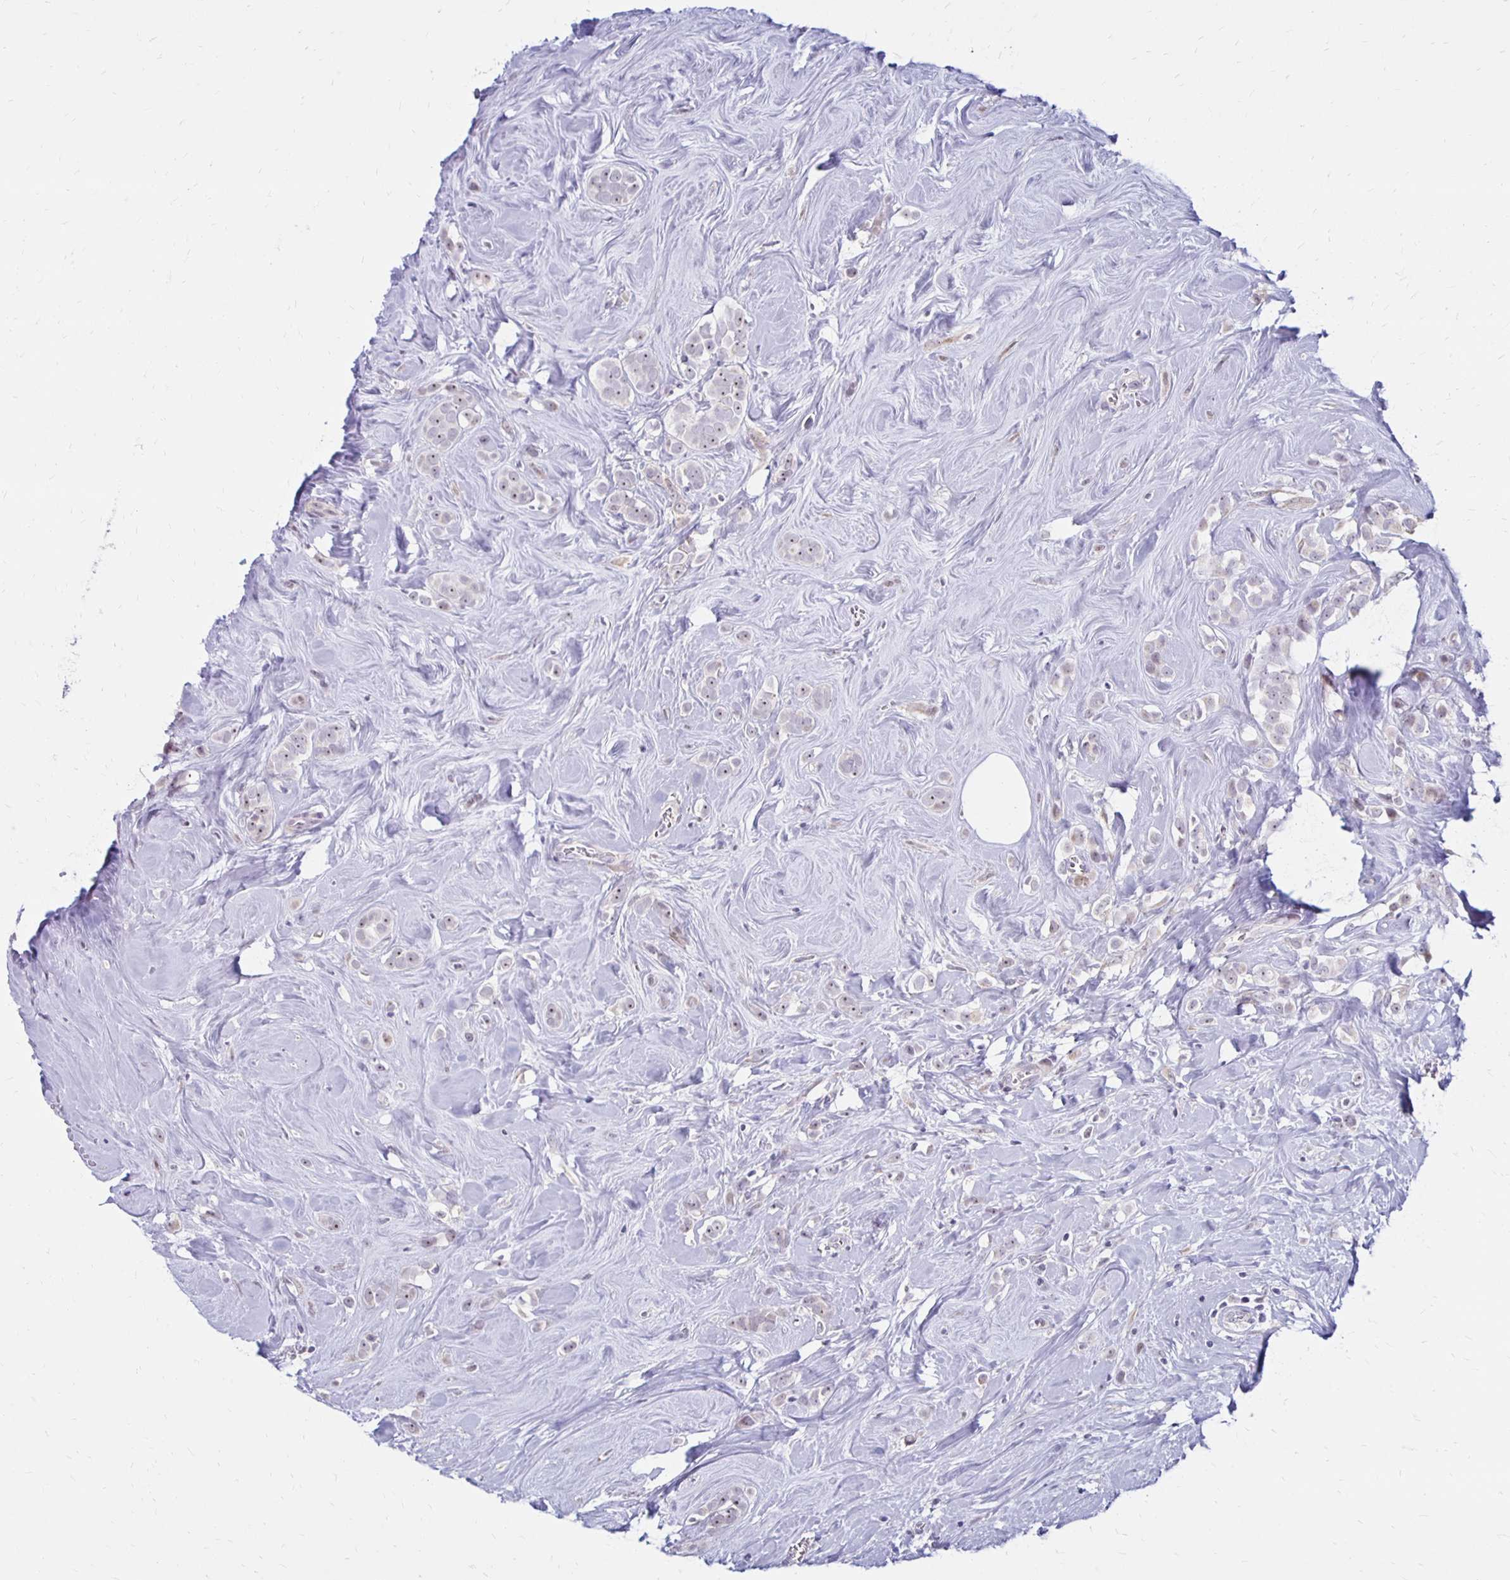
{"staining": {"intensity": "weak", "quantity": "25%-75%", "location": "nuclear"}, "tissue": "breast cancer", "cell_type": "Tumor cells", "image_type": "cancer", "snomed": [{"axis": "morphology", "description": "Duct carcinoma"}, {"axis": "topography", "description": "Breast"}], "caption": "This histopathology image exhibits immunohistochemistry (IHC) staining of breast cancer, with low weak nuclear expression in about 25%-75% of tumor cells.", "gene": "DAGLA", "patient": {"sex": "female", "age": 80}}